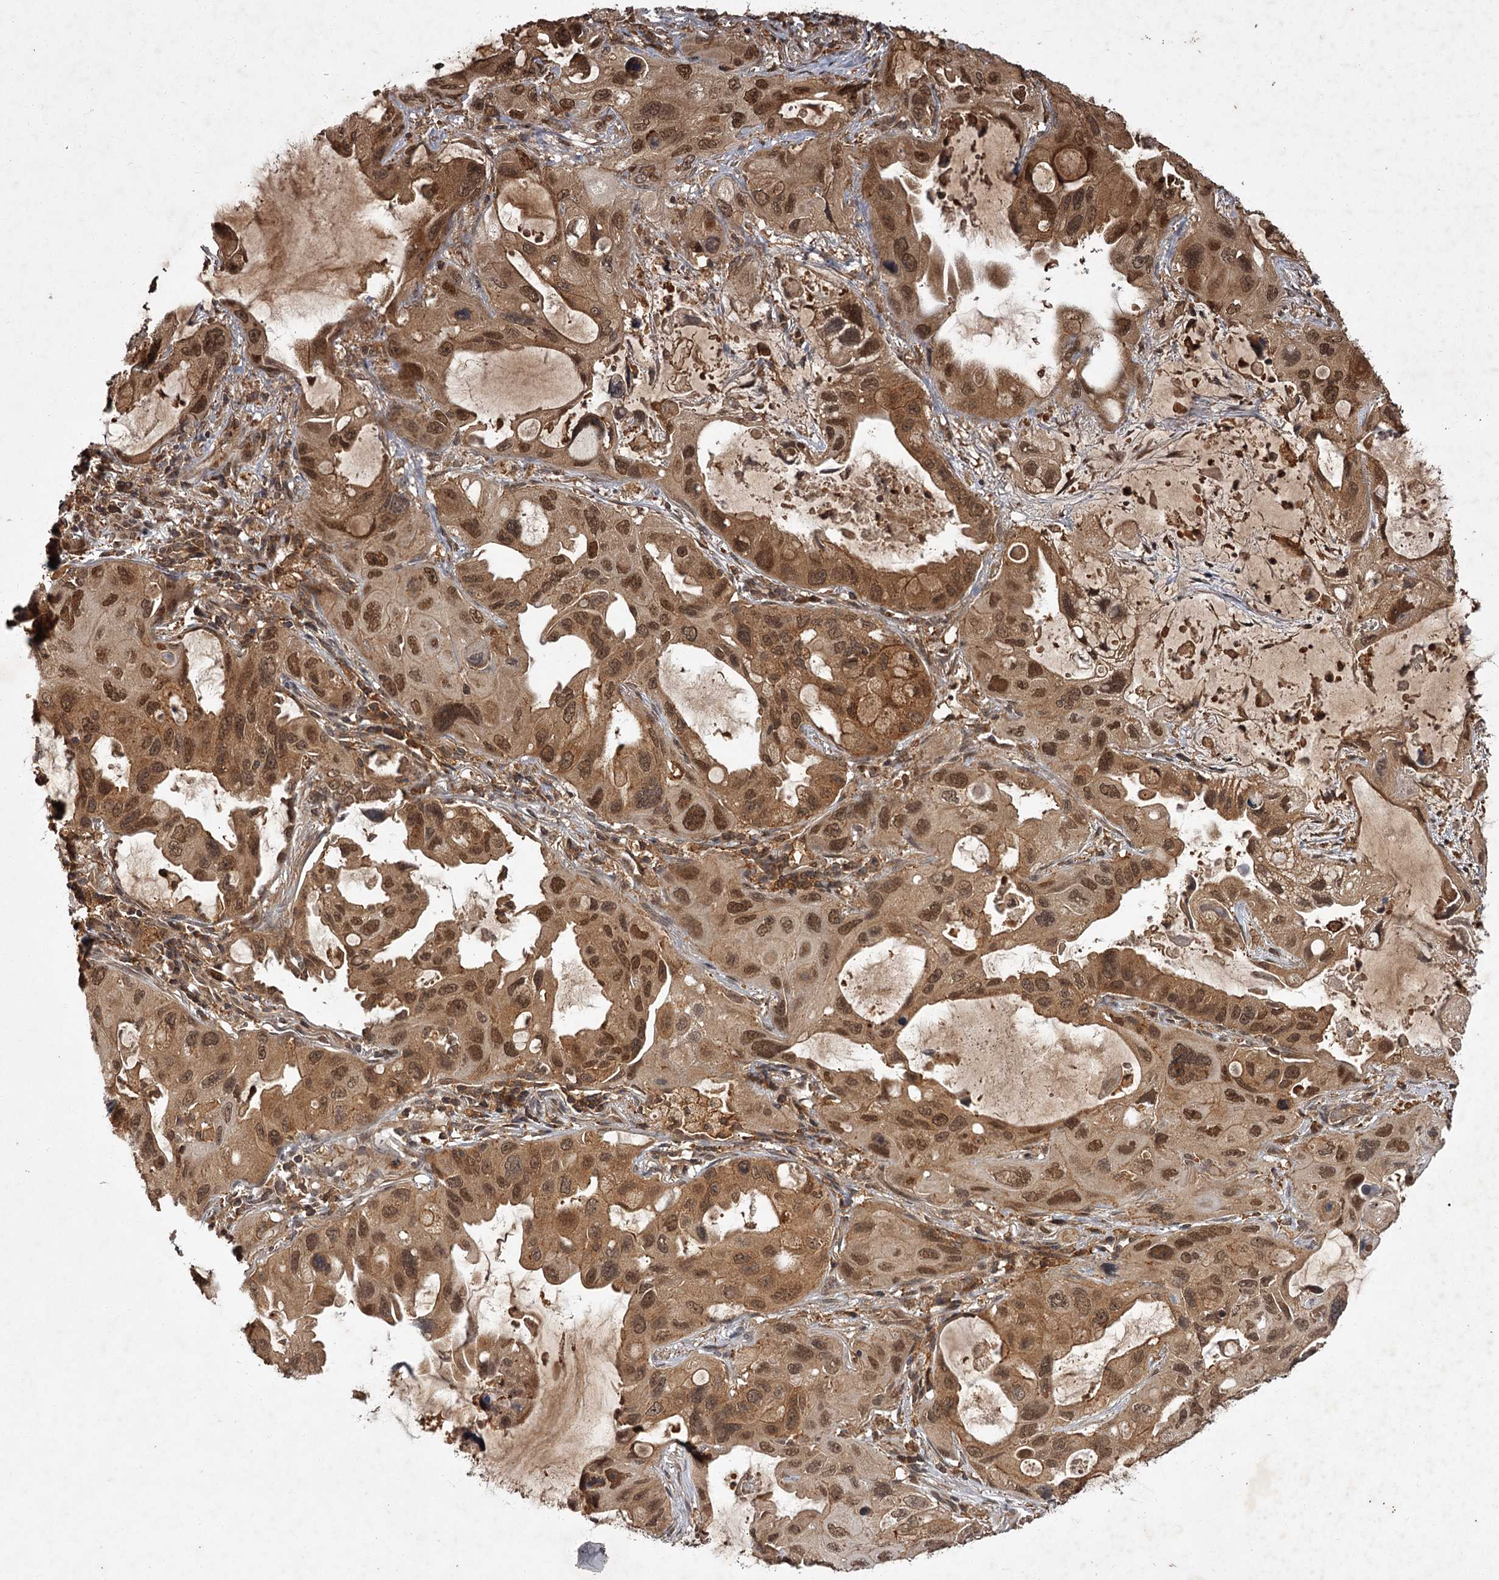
{"staining": {"intensity": "moderate", "quantity": ">75%", "location": "cytoplasmic/membranous,nuclear"}, "tissue": "lung cancer", "cell_type": "Tumor cells", "image_type": "cancer", "snomed": [{"axis": "morphology", "description": "Squamous cell carcinoma, NOS"}, {"axis": "topography", "description": "Lung"}], "caption": "Lung cancer tissue reveals moderate cytoplasmic/membranous and nuclear expression in approximately >75% of tumor cells, visualized by immunohistochemistry.", "gene": "TBC1D23", "patient": {"sex": "female", "age": 73}}